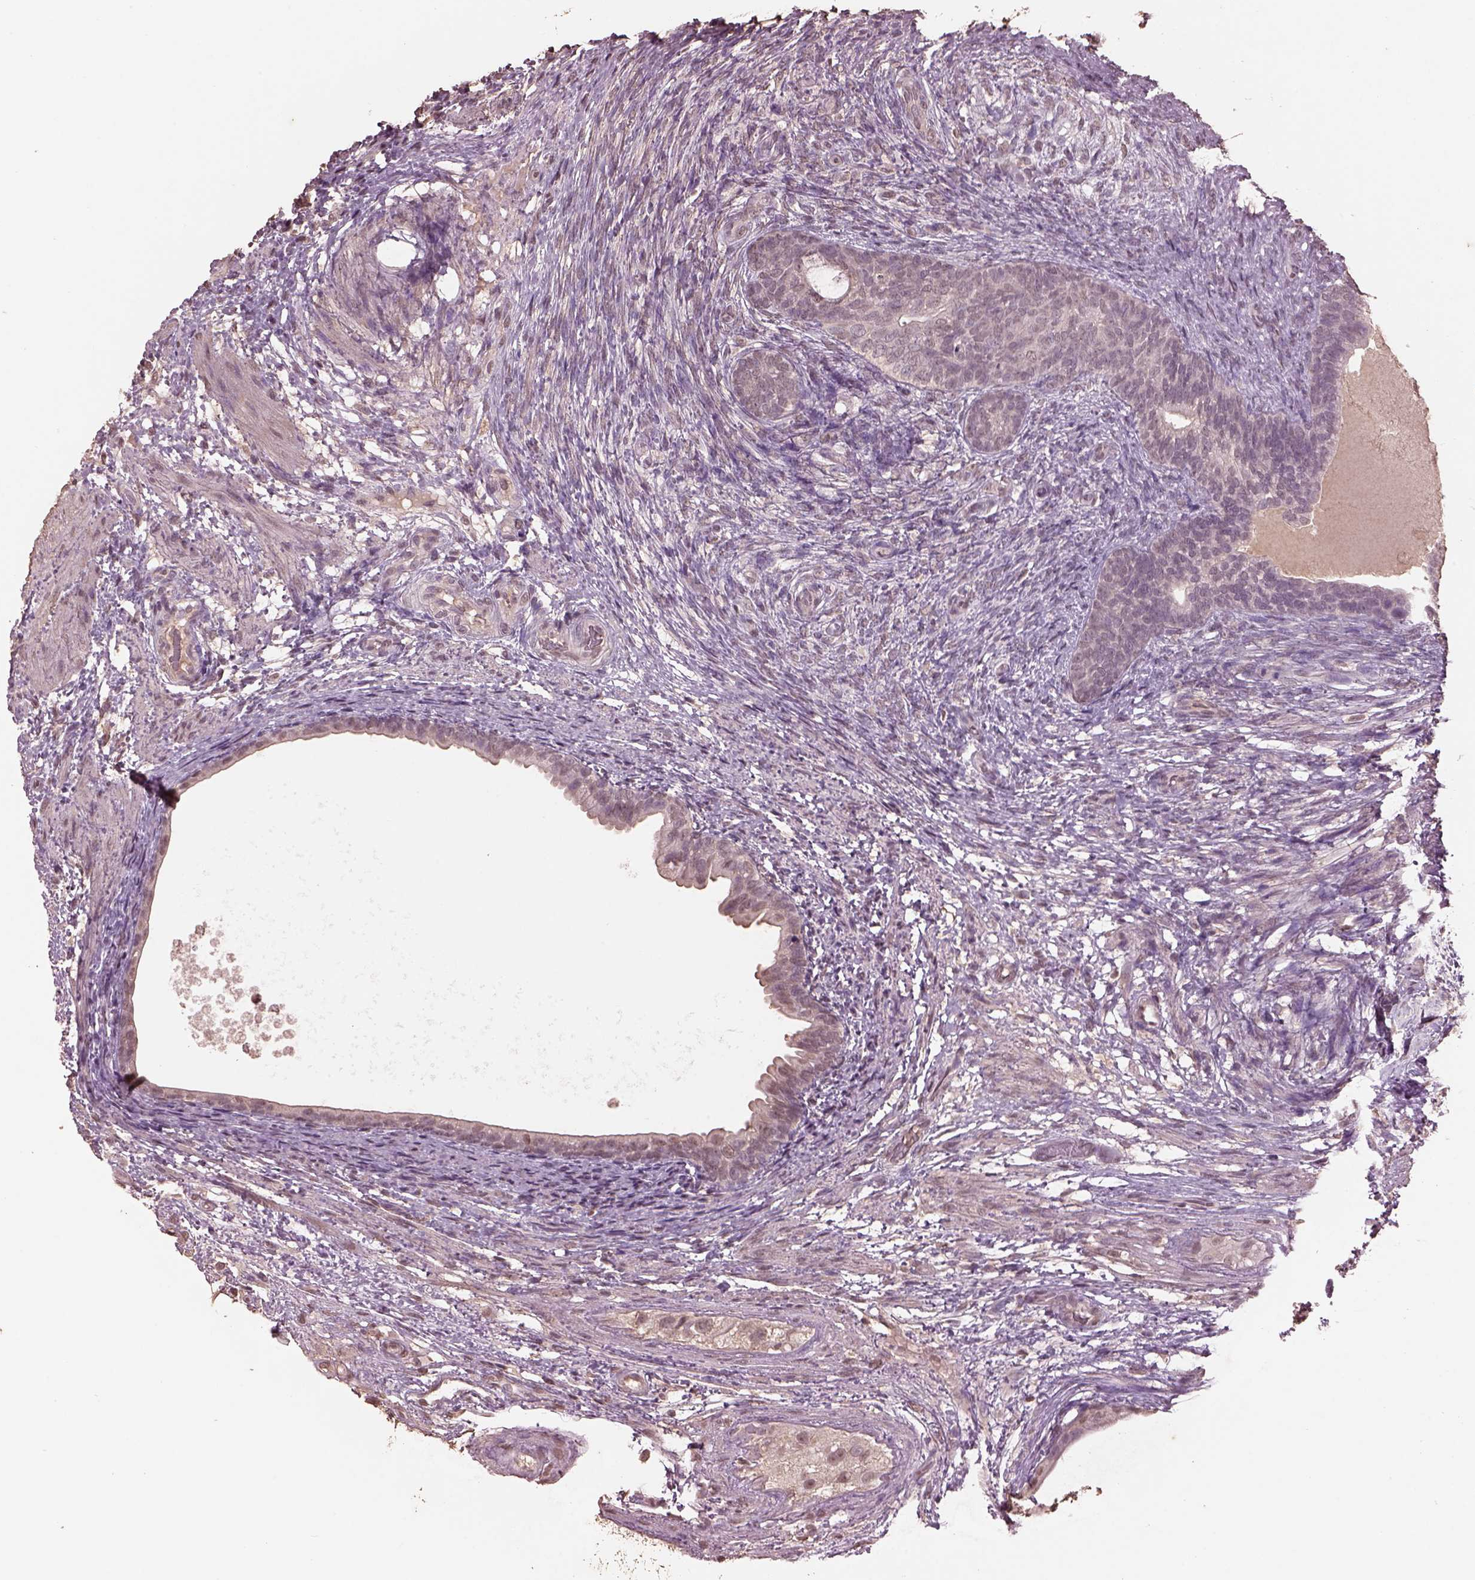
{"staining": {"intensity": "negative", "quantity": "none", "location": "none"}, "tissue": "testis cancer", "cell_type": "Tumor cells", "image_type": "cancer", "snomed": [{"axis": "morphology", "description": "Carcinoma, Embryonal, NOS"}, {"axis": "topography", "description": "Testis"}], "caption": "Testis cancer was stained to show a protein in brown. There is no significant positivity in tumor cells.", "gene": "CPT1C", "patient": {"sex": "male", "age": 24}}